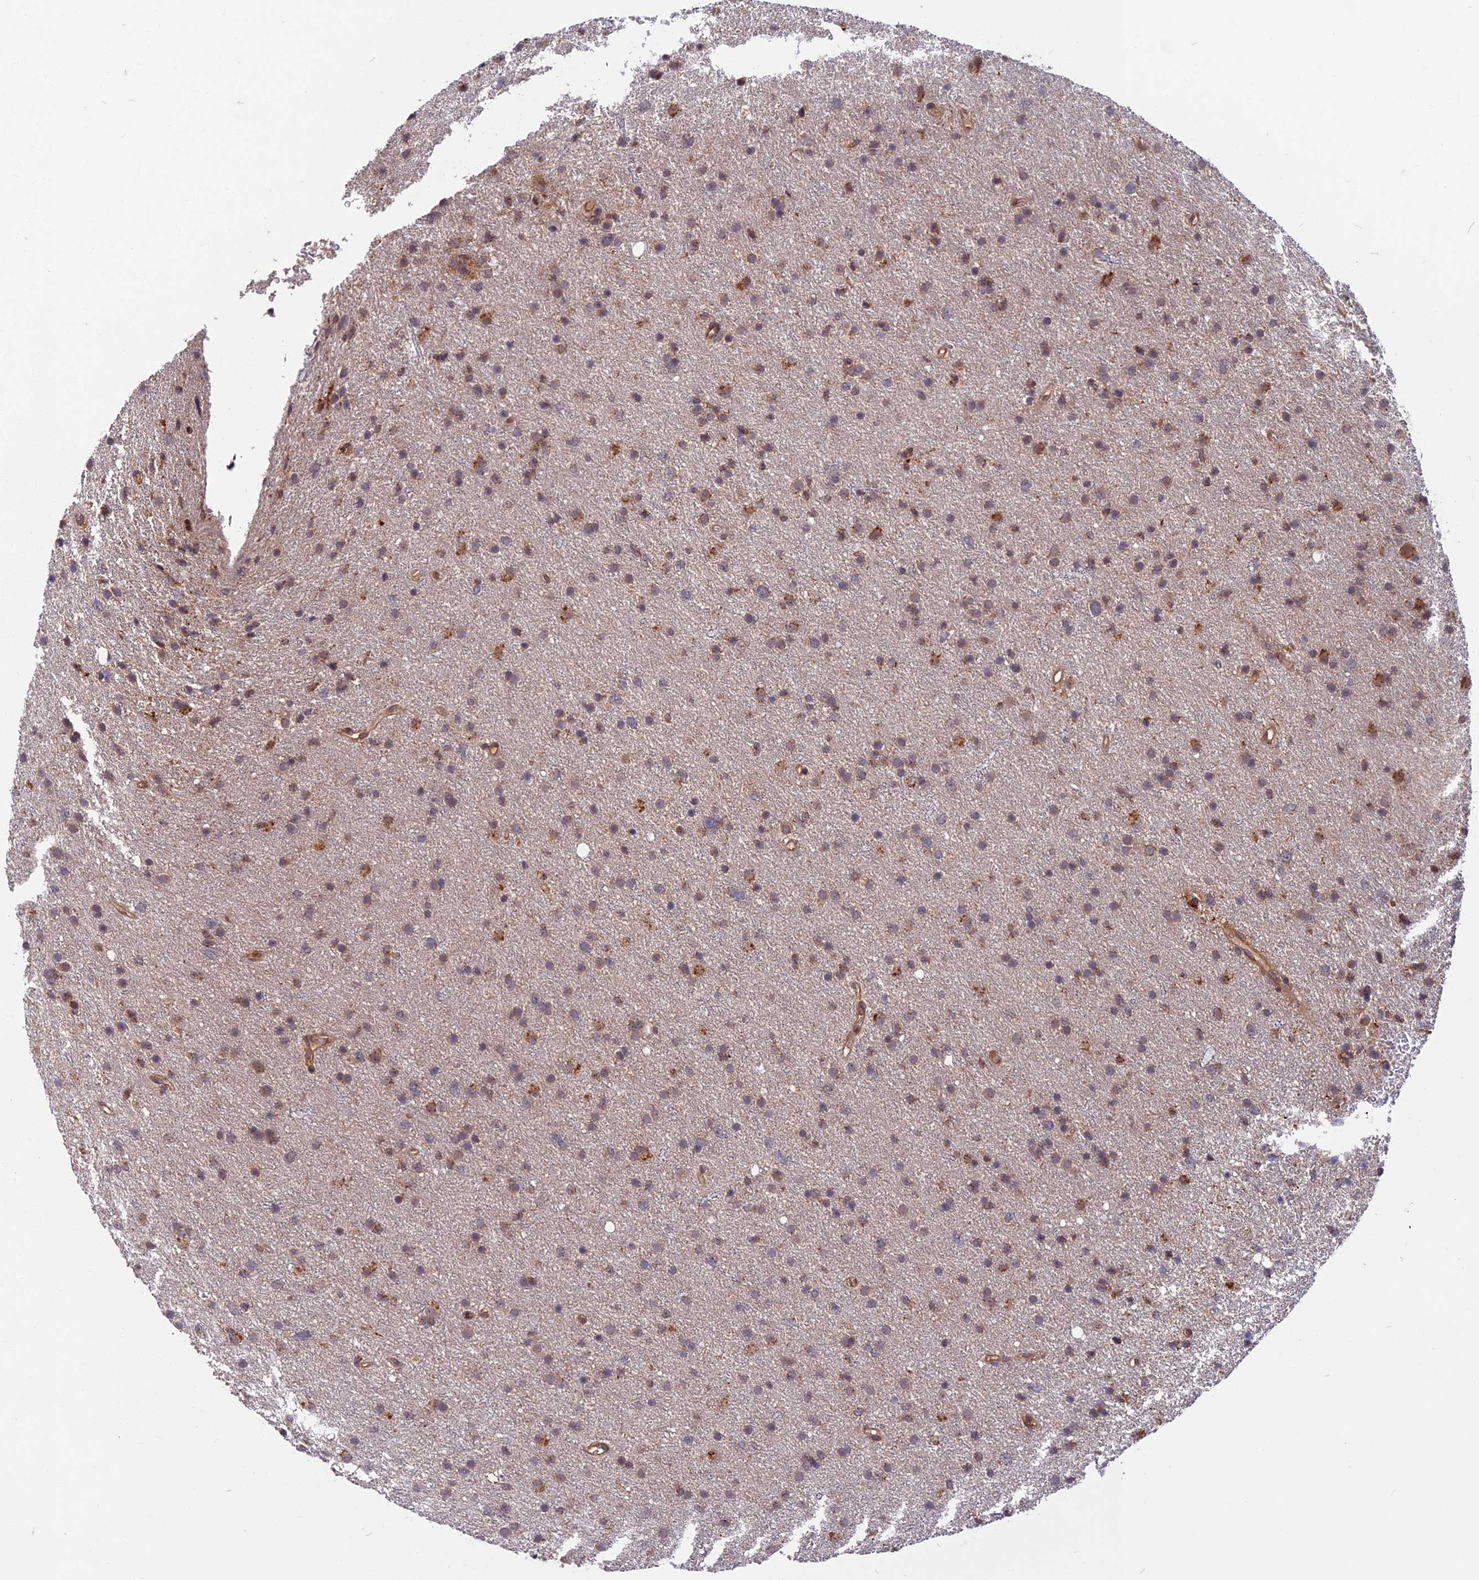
{"staining": {"intensity": "moderate", "quantity": "25%-75%", "location": "cytoplasmic/membranous"}, "tissue": "glioma", "cell_type": "Tumor cells", "image_type": "cancer", "snomed": [{"axis": "morphology", "description": "Glioma, malignant, Low grade"}, {"axis": "topography", "description": "Cerebral cortex"}], "caption": "Immunohistochemistry (IHC) photomicrograph of malignant low-grade glioma stained for a protein (brown), which shows medium levels of moderate cytoplasmic/membranous expression in about 25%-75% of tumor cells.", "gene": "SPG11", "patient": {"sex": "female", "age": 39}}